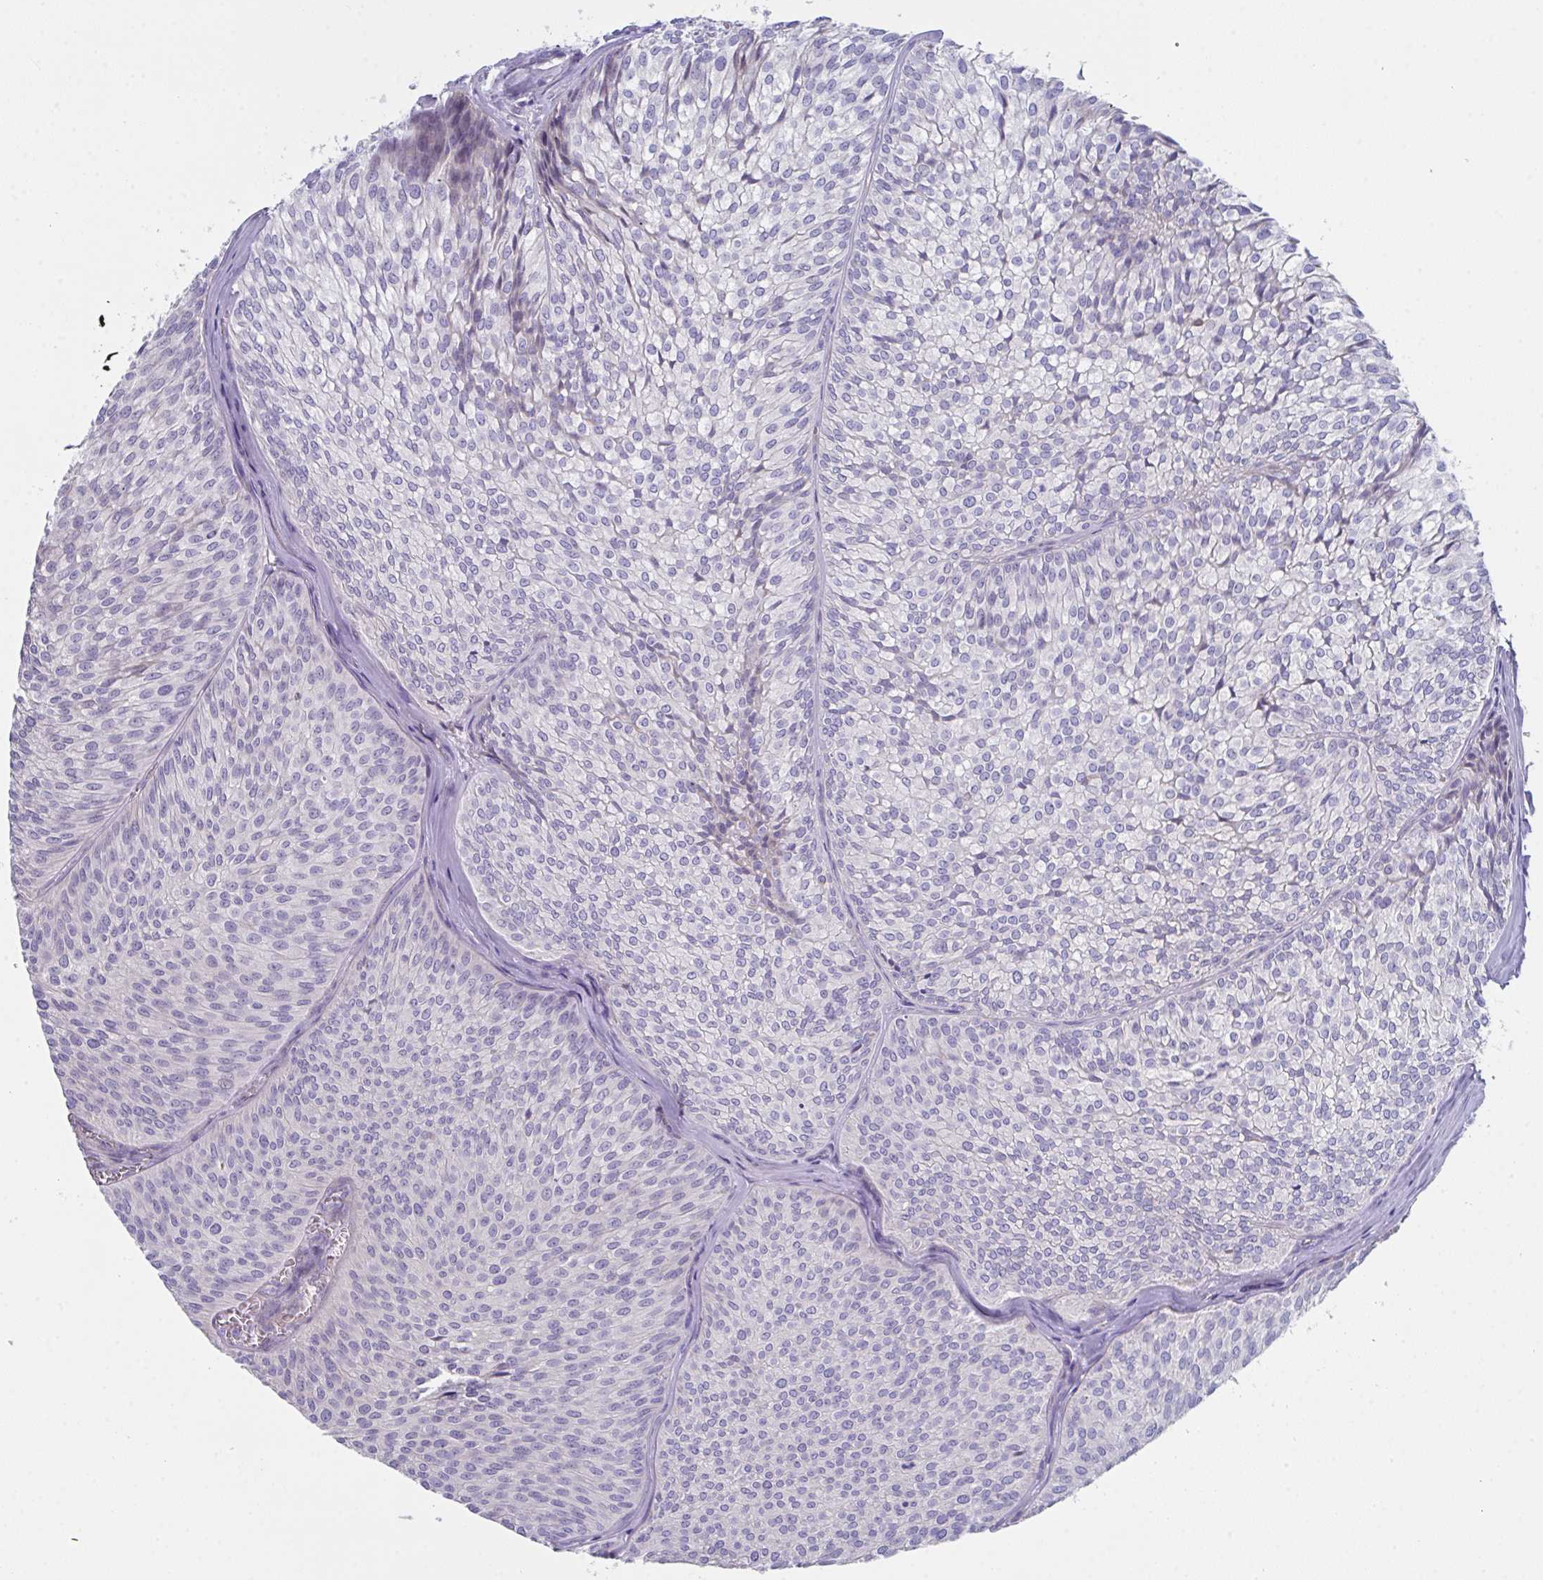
{"staining": {"intensity": "negative", "quantity": "none", "location": "none"}, "tissue": "urothelial cancer", "cell_type": "Tumor cells", "image_type": "cancer", "snomed": [{"axis": "morphology", "description": "Urothelial carcinoma, Low grade"}, {"axis": "topography", "description": "Urinary bladder"}], "caption": "Tumor cells show no significant positivity in urothelial cancer. (Brightfield microscopy of DAB IHC at high magnification).", "gene": "FBXO47", "patient": {"sex": "male", "age": 91}}